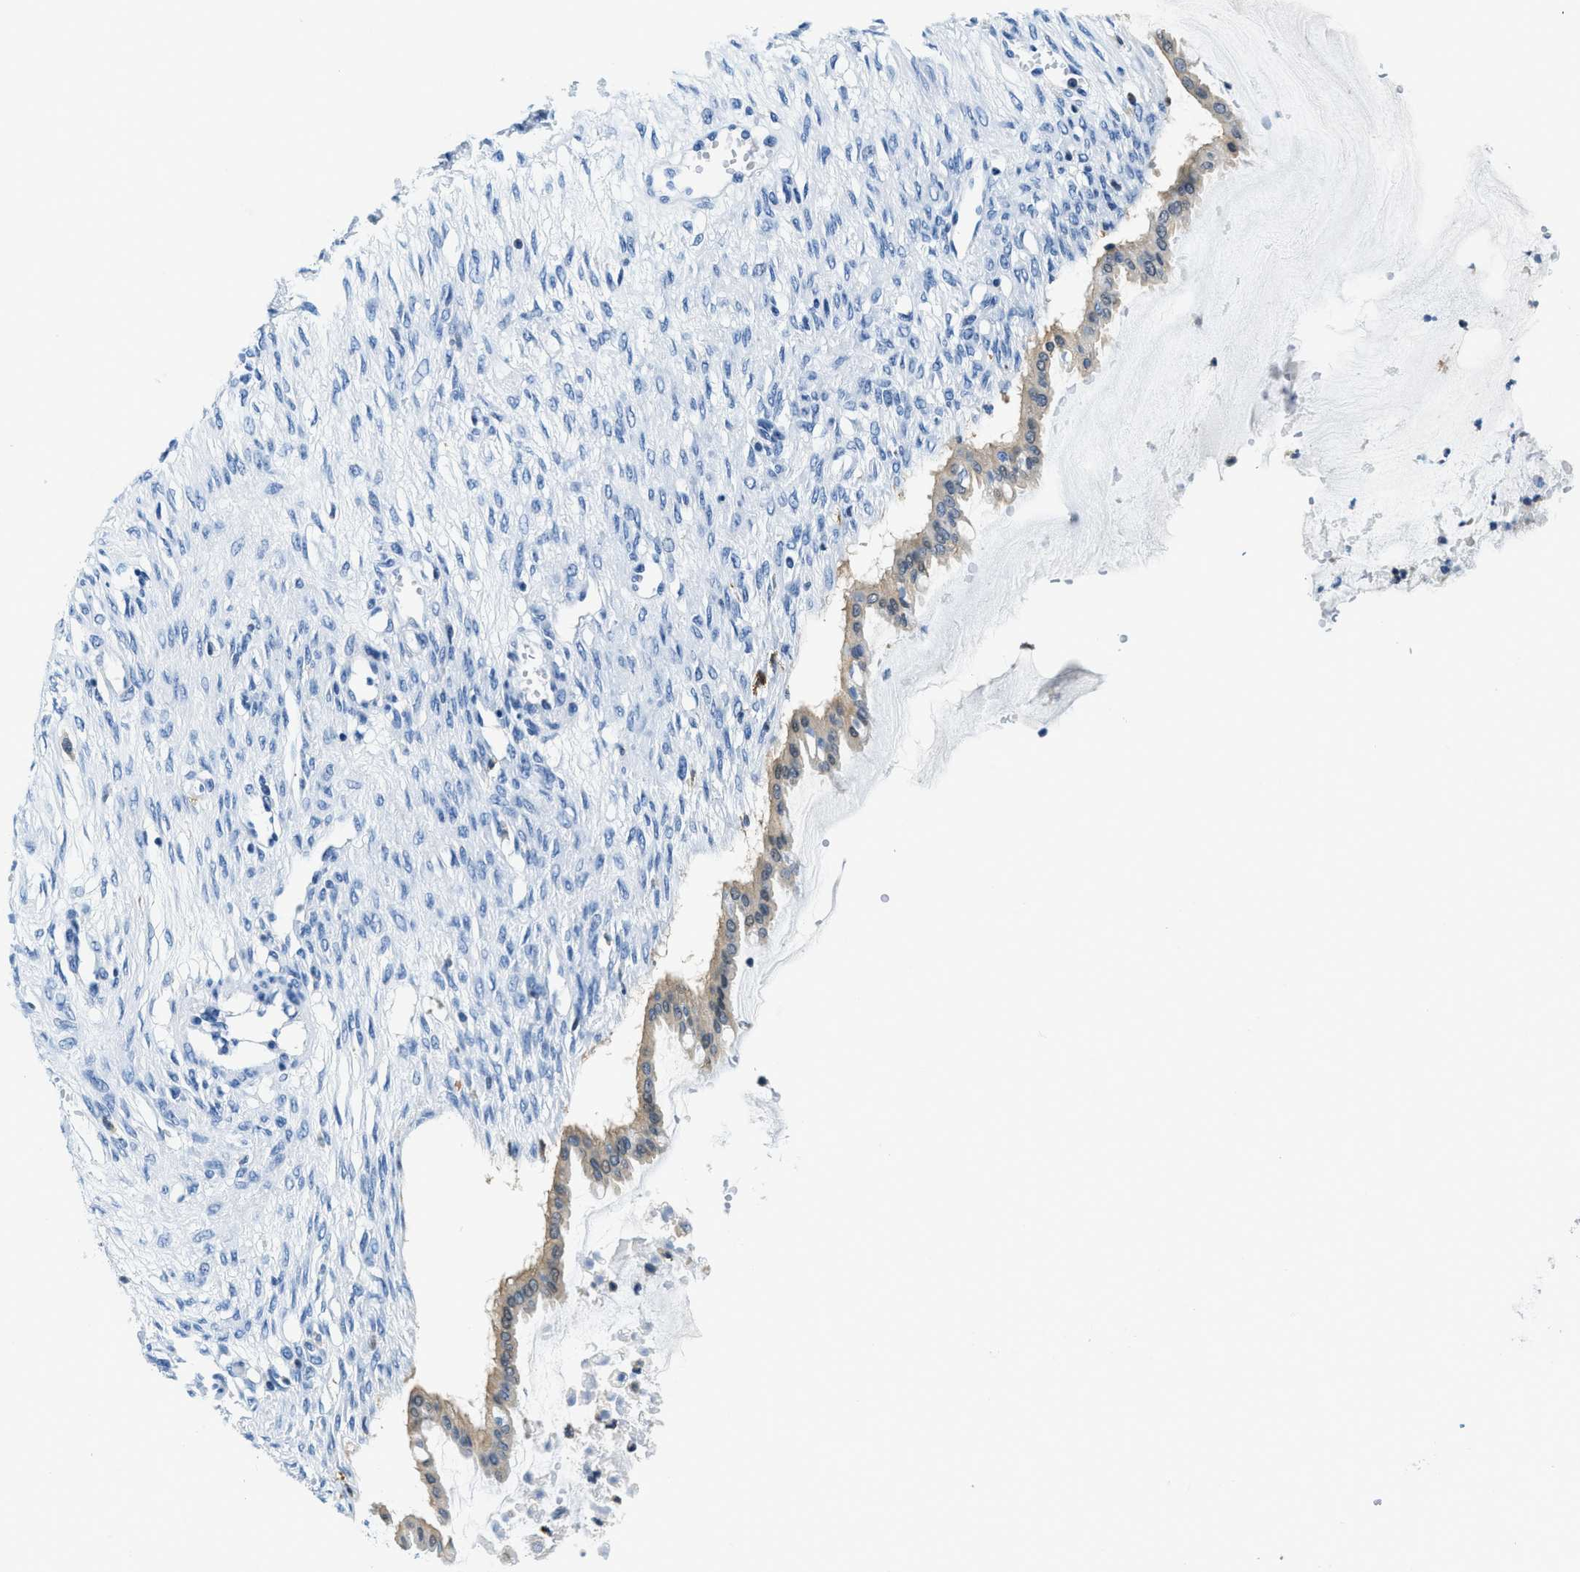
{"staining": {"intensity": "weak", "quantity": "25%-75%", "location": "cytoplasmic/membranous"}, "tissue": "ovarian cancer", "cell_type": "Tumor cells", "image_type": "cancer", "snomed": [{"axis": "morphology", "description": "Cystadenocarcinoma, mucinous, NOS"}, {"axis": "topography", "description": "Ovary"}], "caption": "Immunohistochemical staining of mucinous cystadenocarcinoma (ovarian) exhibits low levels of weak cytoplasmic/membranous positivity in approximately 25%-75% of tumor cells.", "gene": "CAPG", "patient": {"sex": "female", "age": 73}}